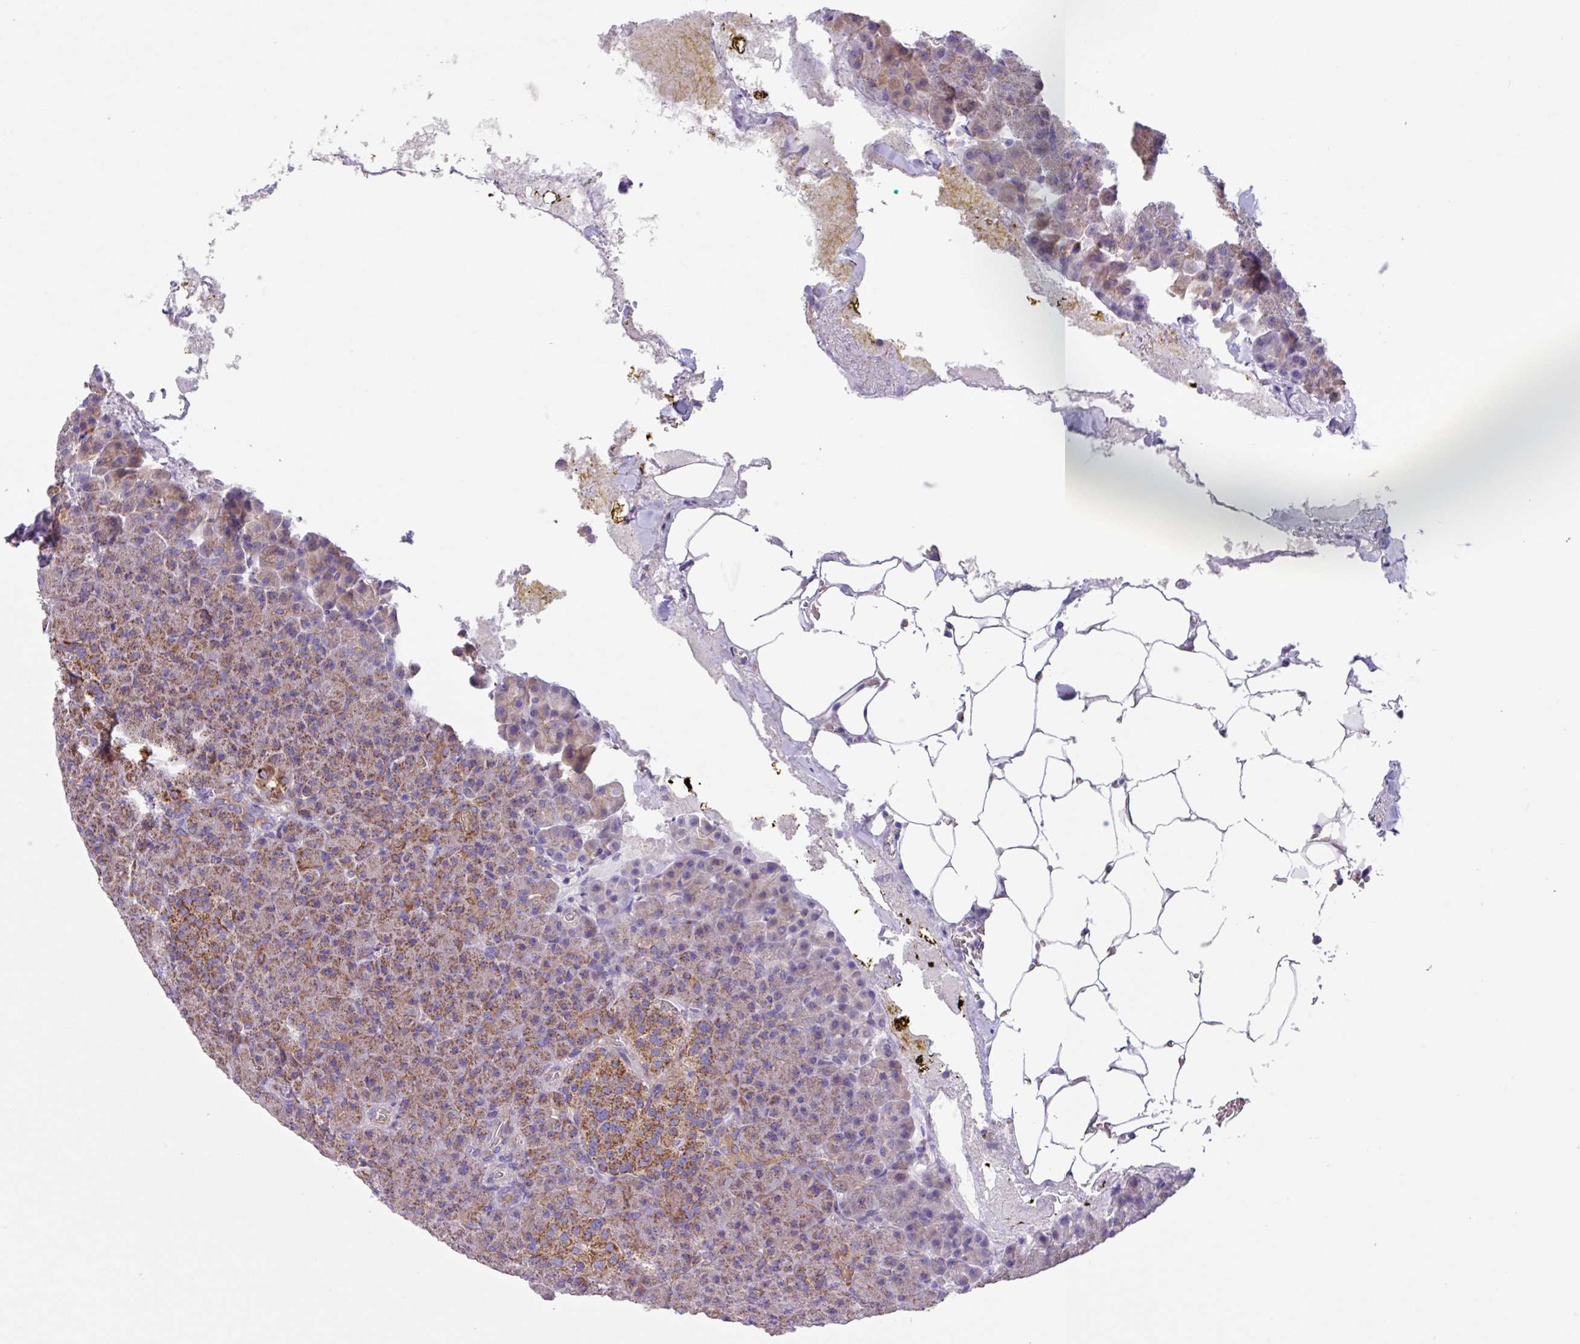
{"staining": {"intensity": "moderate", "quantity": "25%-75%", "location": "cytoplasmic/membranous"}, "tissue": "pancreas", "cell_type": "Exocrine glandular cells", "image_type": "normal", "snomed": [{"axis": "morphology", "description": "Normal tissue, NOS"}, {"axis": "topography", "description": "Pancreas"}], "caption": "Immunohistochemistry (IHC) staining of normal pancreas, which demonstrates medium levels of moderate cytoplasmic/membranous staining in approximately 25%-75% of exocrine glandular cells indicating moderate cytoplasmic/membranous protein staining. The staining was performed using DAB (brown) for protein detection and nuclei were counterstained in hematoxylin (blue).", "gene": "OTULIN", "patient": {"sex": "female", "age": 74}}